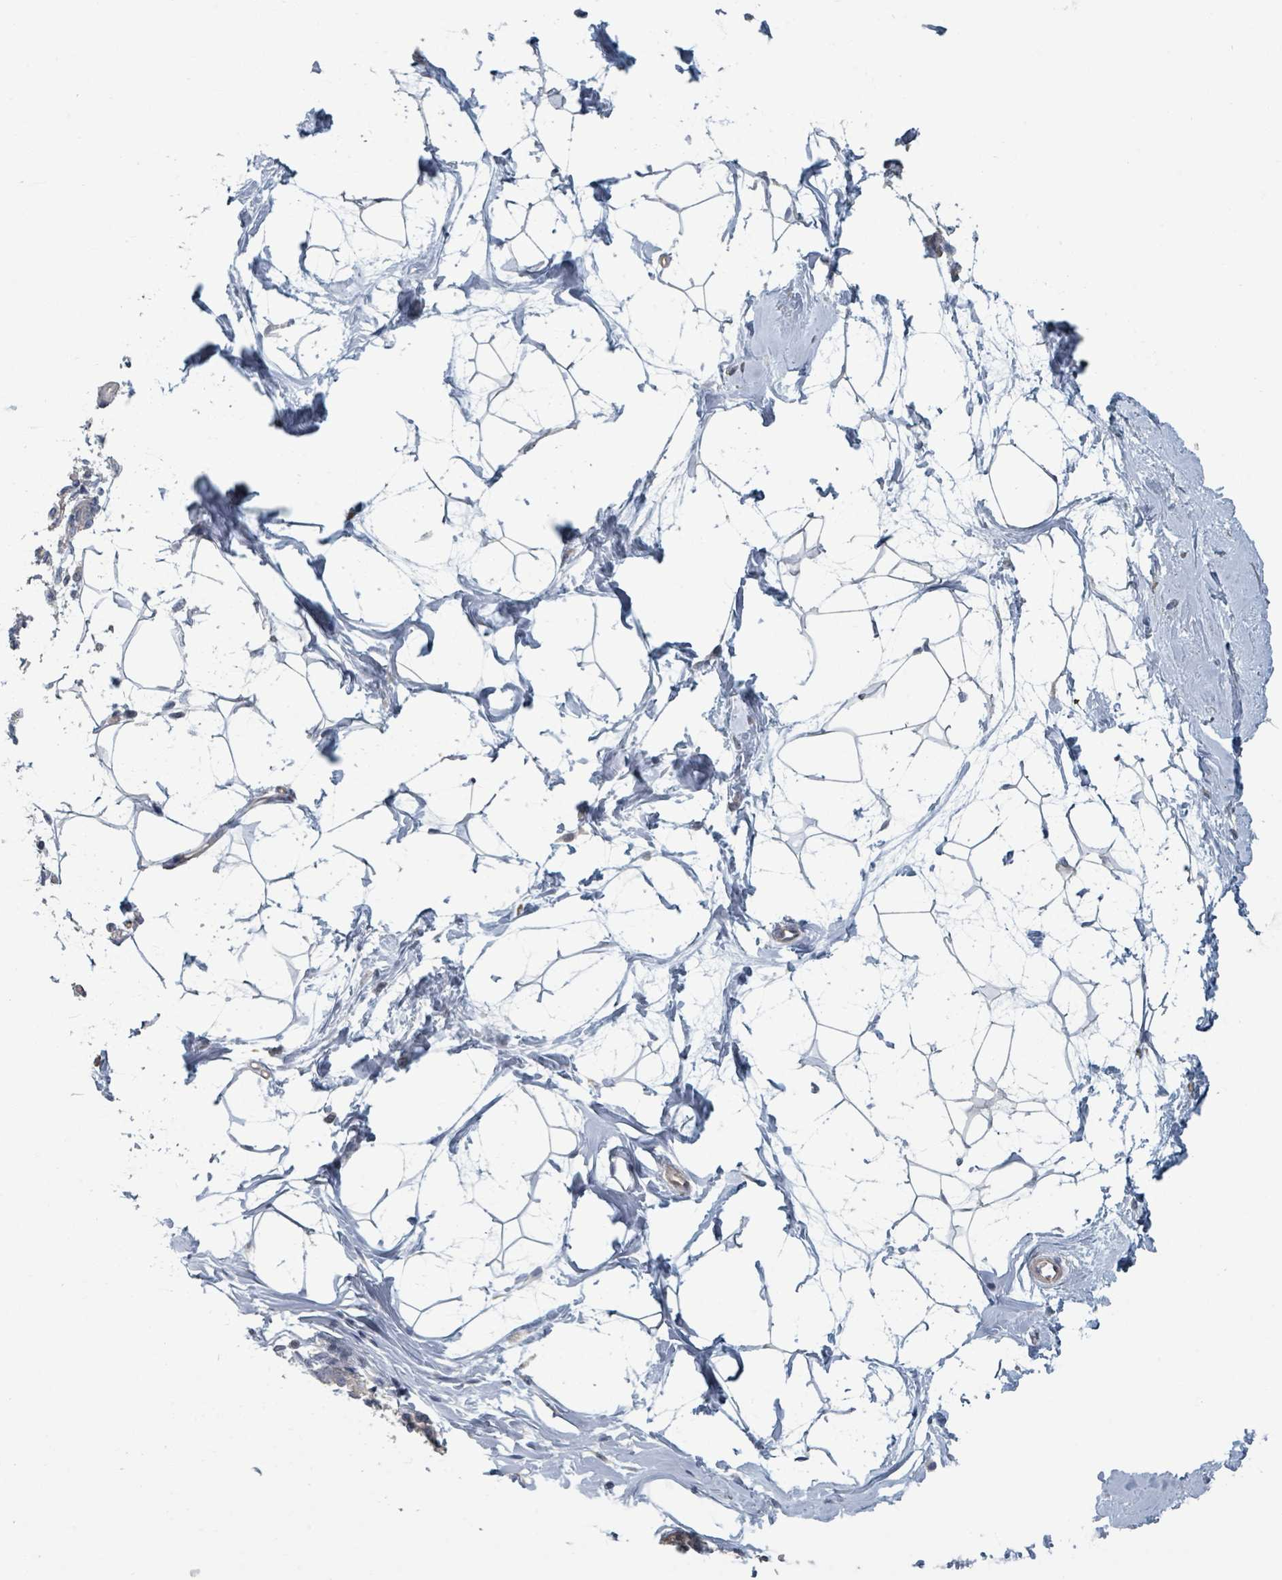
{"staining": {"intensity": "negative", "quantity": "none", "location": "none"}, "tissue": "breast", "cell_type": "Adipocytes", "image_type": "normal", "snomed": [{"axis": "morphology", "description": "Normal tissue, NOS"}, {"axis": "topography", "description": "Breast"}], "caption": "Human breast stained for a protein using immunohistochemistry shows no positivity in adipocytes.", "gene": "PLAUR", "patient": {"sex": "female", "age": 45}}